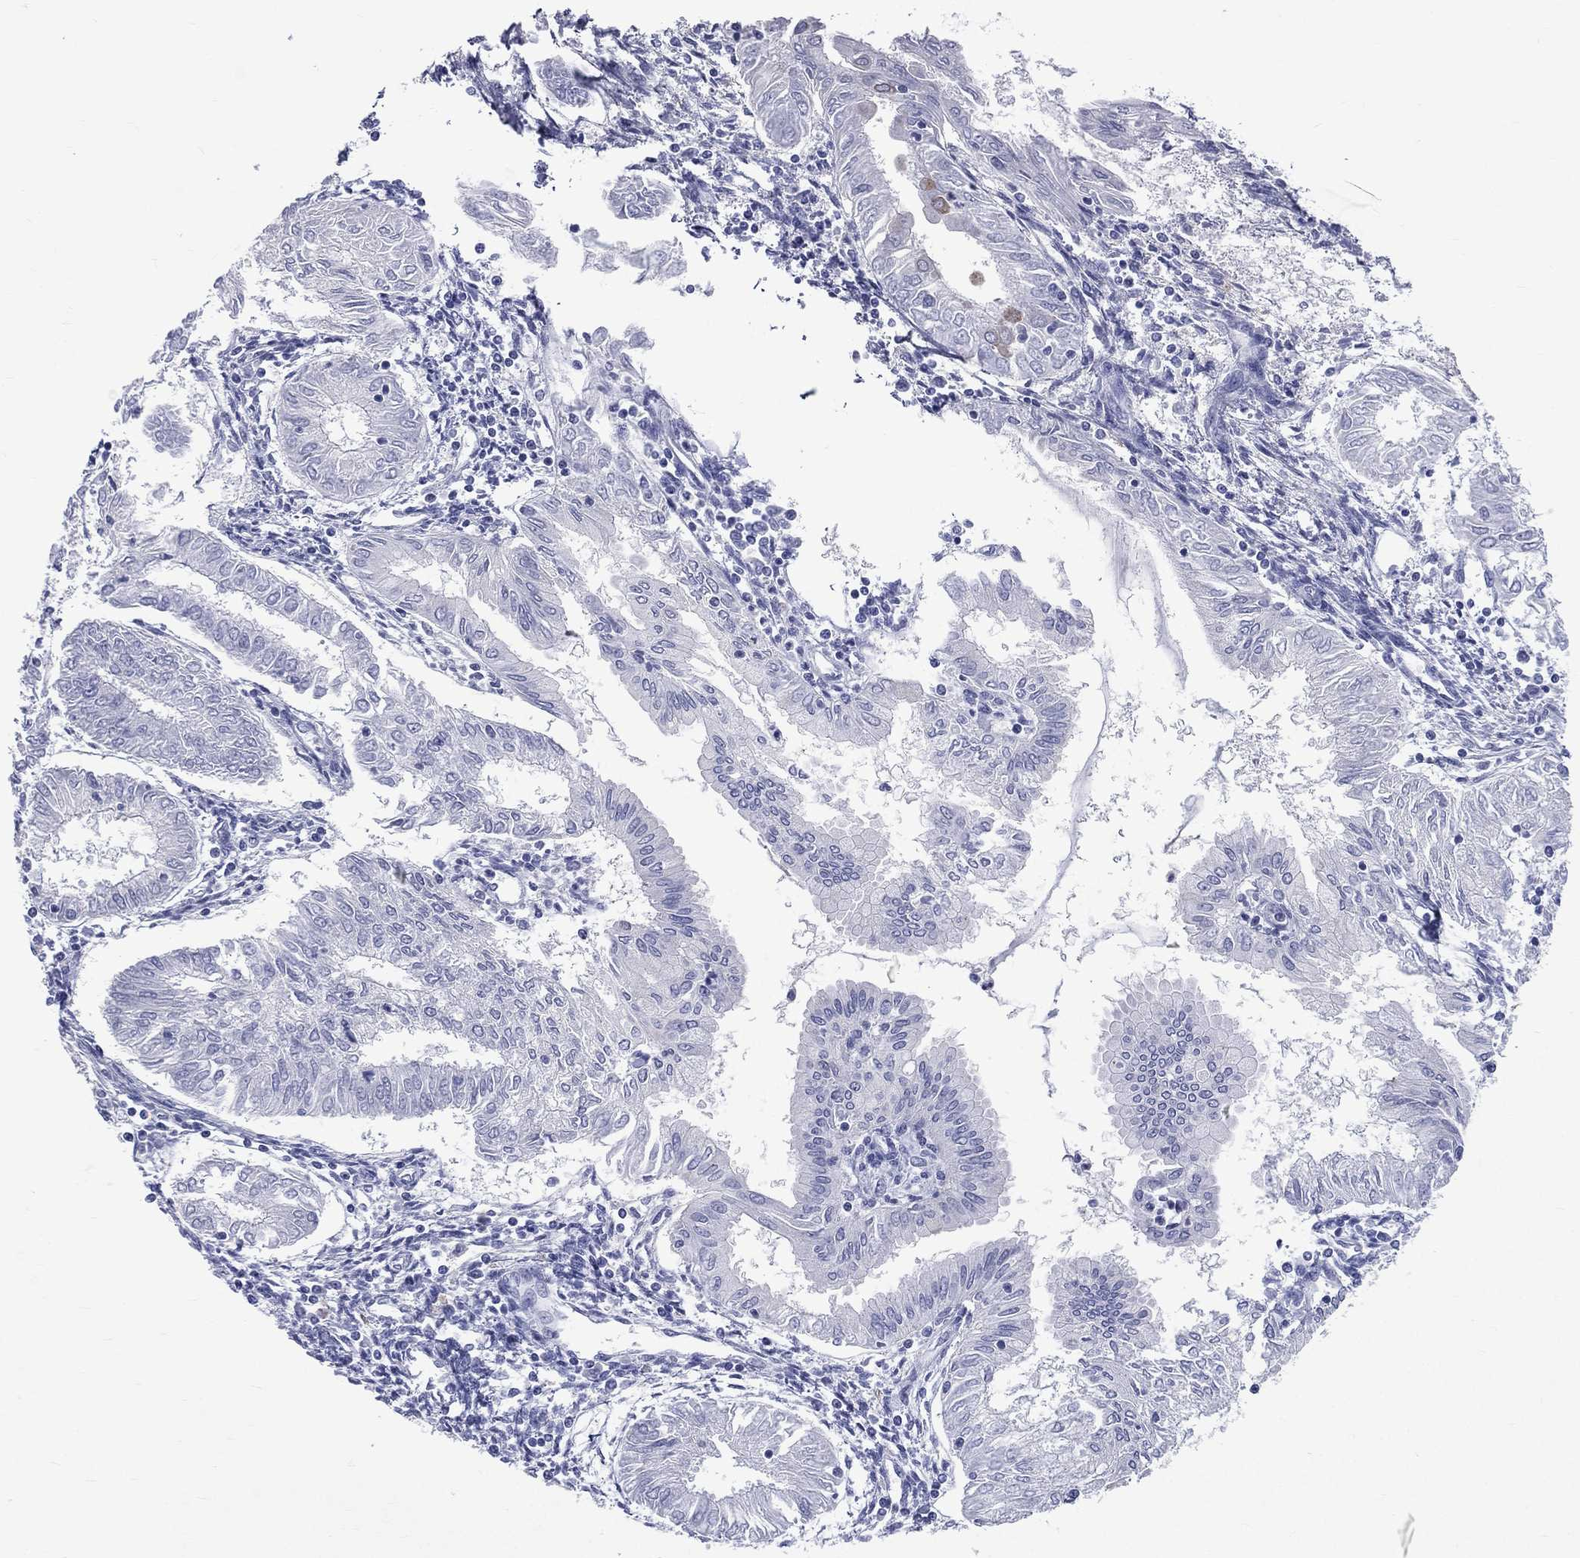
{"staining": {"intensity": "negative", "quantity": "none", "location": "none"}, "tissue": "endometrial cancer", "cell_type": "Tumor cells", "image_type": "cancer", "snomed": [{"axis": "morphology", "description": "Adenocarcinoma, NOS"}, {"axis": "topography", "description": "Endometrium"}], "caption": "This is an immunohistochemistry (IHC) photomicrograph of human adenocarcinoma (endometrial). There is no staining in tumor cells.", "gene": "CES2", "patient": {"sex": "female", "age": 68}}